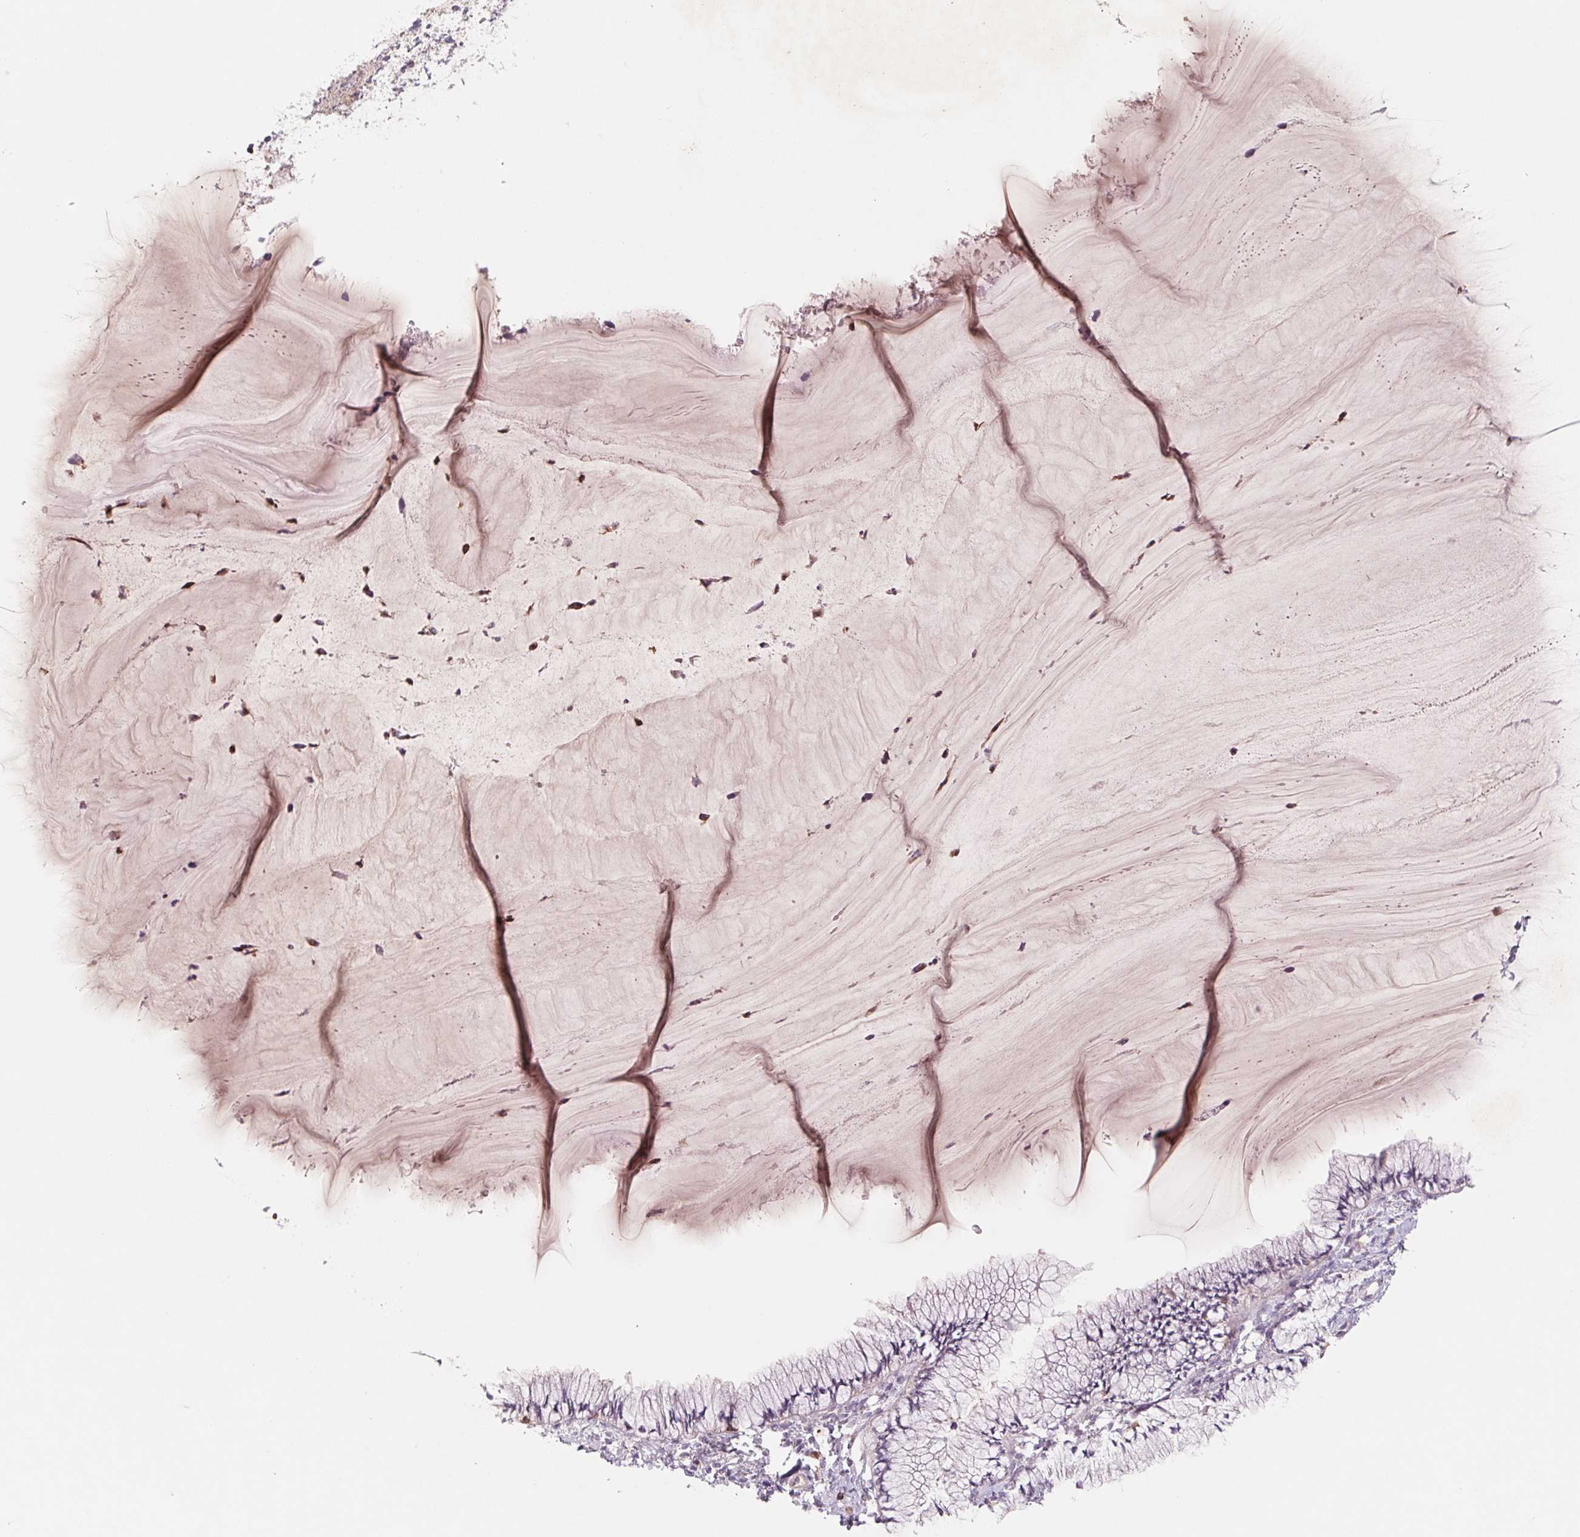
{"staining": {"intensity": "negative", "quantity": "none", "location": "none"}, "tissue": "cervix", "cell_type": "Glandular cells", "image_type": "normal", "snomed": [{"axis": "morphology", "description": "Normal tissue, NOS"}, {"axis": "topography", "description": "Cervix"}], "caption": "A high-resolution image shows immunohistochemistry staining of unremarkable cervix, which exhibits no significant expression in glandular cells. Brightfield microscopy of IHC stained with DAB (brown) and hematoxylin (blue), captured at high magnification.", "gene": "KIF26A", "patient": {"sex": "female", "age": 37}}